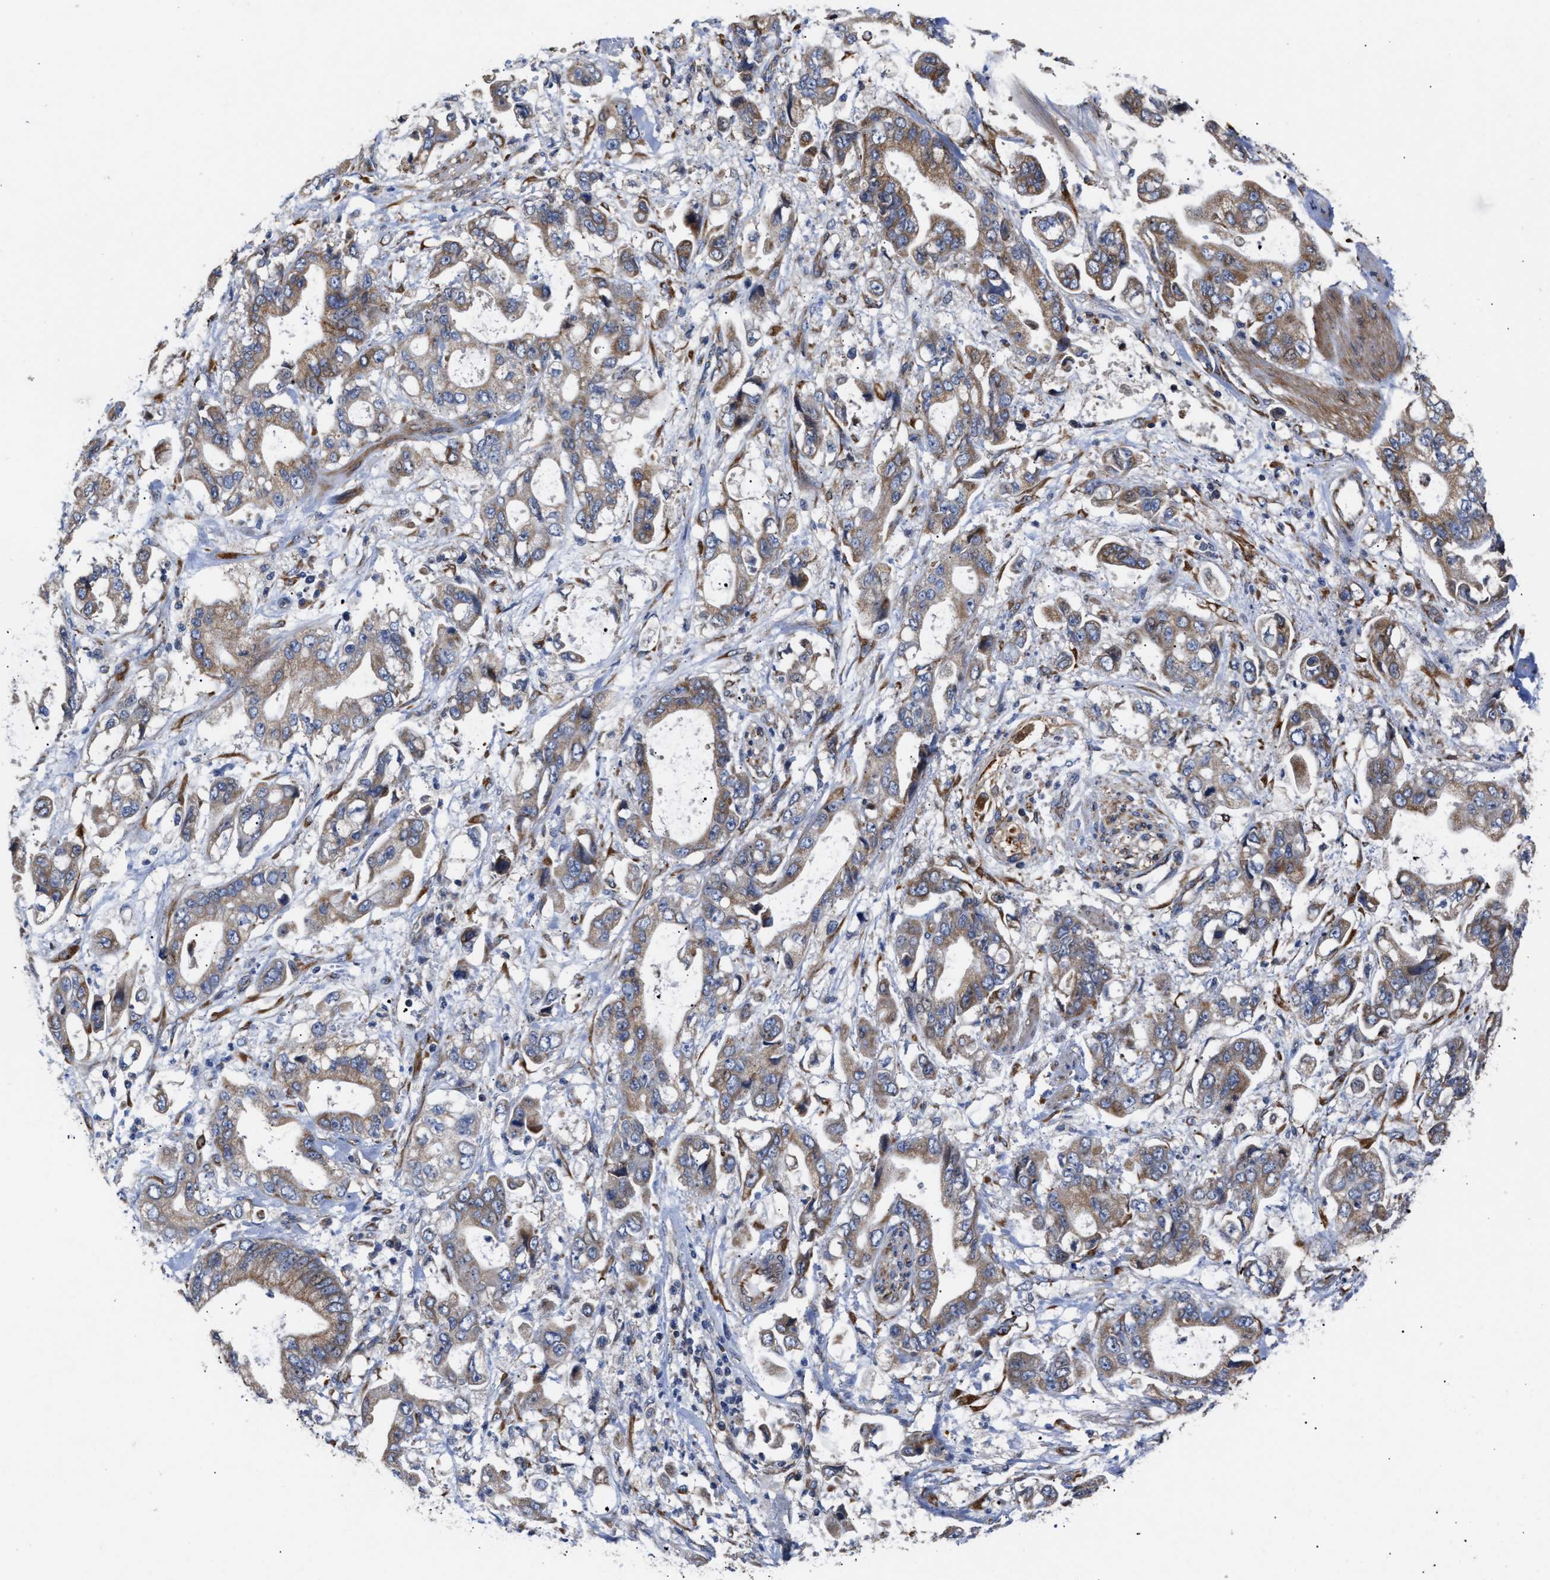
{"staining": {"intensity": "moderate", "quantity": ">75%", "location": "cytoplasmic/membranous"}, "tissue": "stomach cancer", "cell_type": "Tumor cells", "image_type": "cancer", "snomed": [{"axis": "morphology", "description": "Normal tissue, NOS"}, {"axis": "morphology", "description": "Adenocarcinoma, NOS"}, {"axis": "topography", "description": "Stomach"}], "caption": "Protein expression analysis of stomach adenocarcinoma exhibits moderate cytoplasmic/membranous positivity in approximately >75% of tumor cells. Using DAB (3,3'-diaminobenzidine) (brown) and hematoxylin (blue) stains, captured at high magnification using brightfield microscopy.", "gene": "MALSU1", "patient": {"sex": "male", "age": 62}}